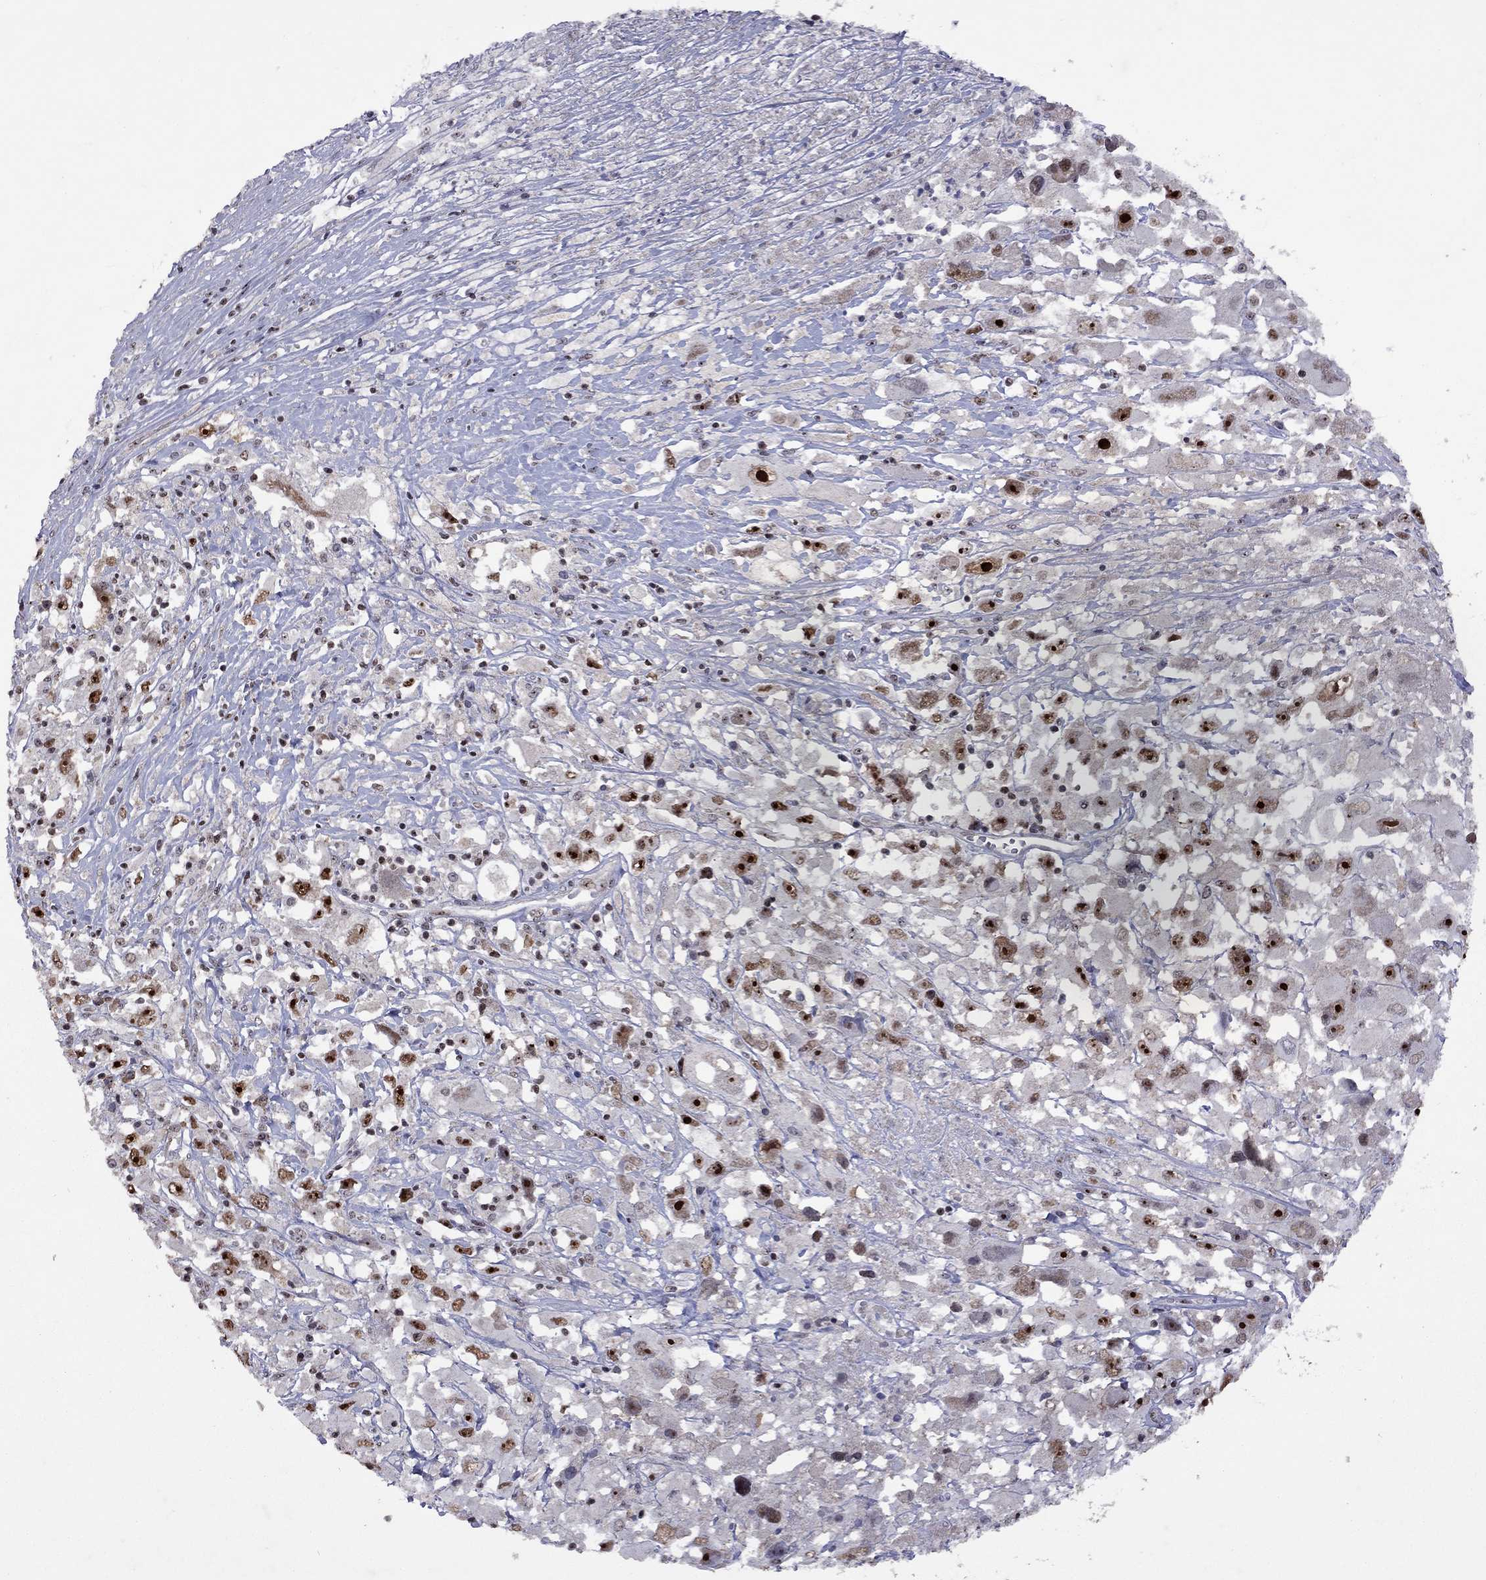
{"staining": {"intensity": "strong", "quantity": "25%-75%", "location": "nuclear"}, "tissue": "melanoma", "cell_type": "Tumor cells", "image_type": "cancer", "snomed": [{"axis": "morphology", "description": "Malignant melanoma, Metastatic site"}, {"axis": "topography", "description": "Soft tissue"}], "caption": "About 25%-75% of tumor cells in melanoma reveal strong nuclear protein staining as visualized by brown immunohistochemical staining.", "gene": "SPOUT1", "patient": {"sex": "male", "age": 50}}